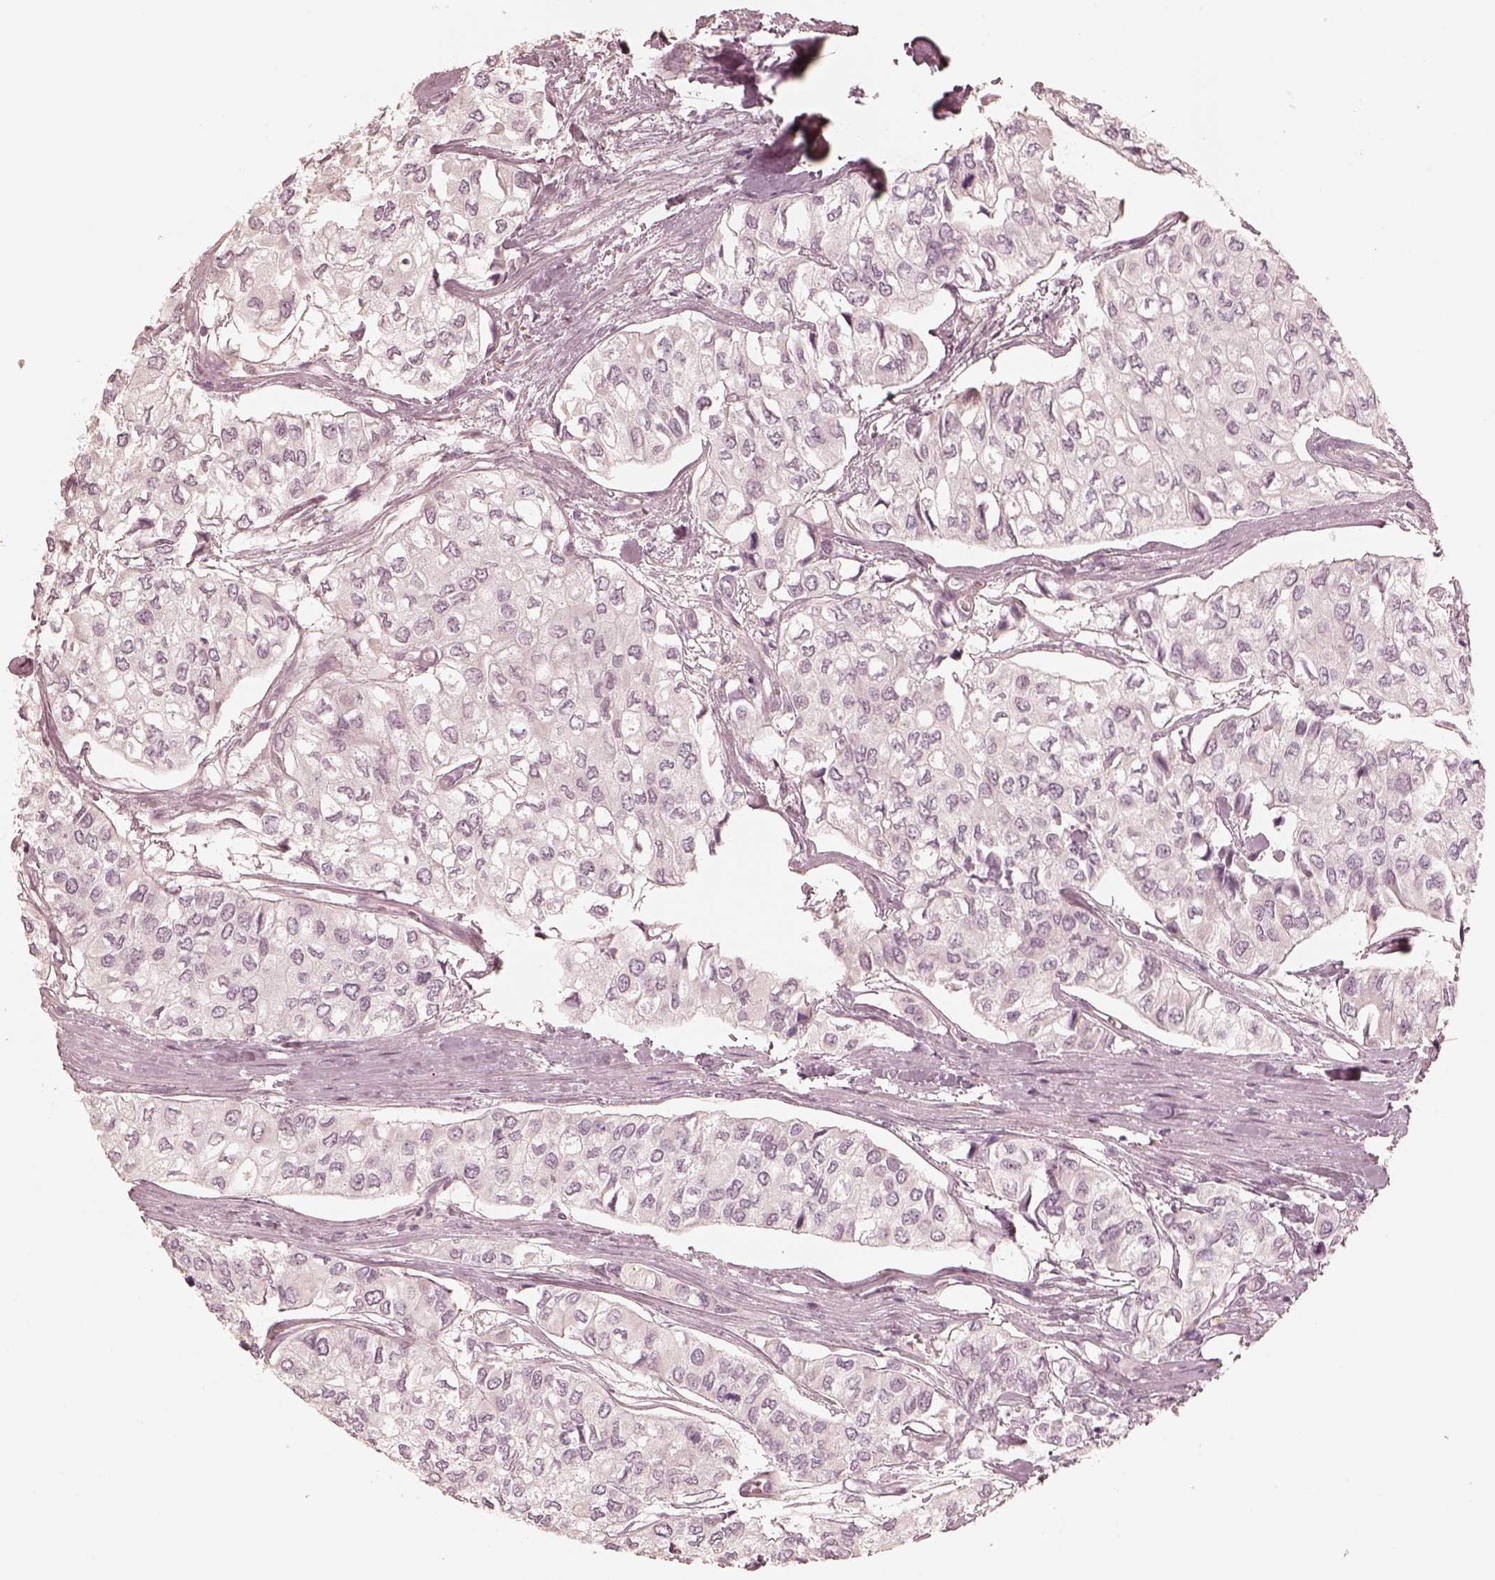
{"staining": {"intensity": "negative", "quantity": "none", "location": "none"}, "tissue": "urothelial cancer", "cell_type": "Tumor cells", "image_type": "cancer", "snomed": [{"axis": "morphology", "description": "Urothelial carcinoma, High grade"}, {"axis": "topography", "description": "Urinary bladder"}], "caption": "An immunohistochemistry histopathology image of high-grade urothelial carcinoma is shown. There is no staining in tumor cells of high-grade urothelial carcinoma.", "gene": "CALR3", "patient": {"sex": "male", "age": 73}}